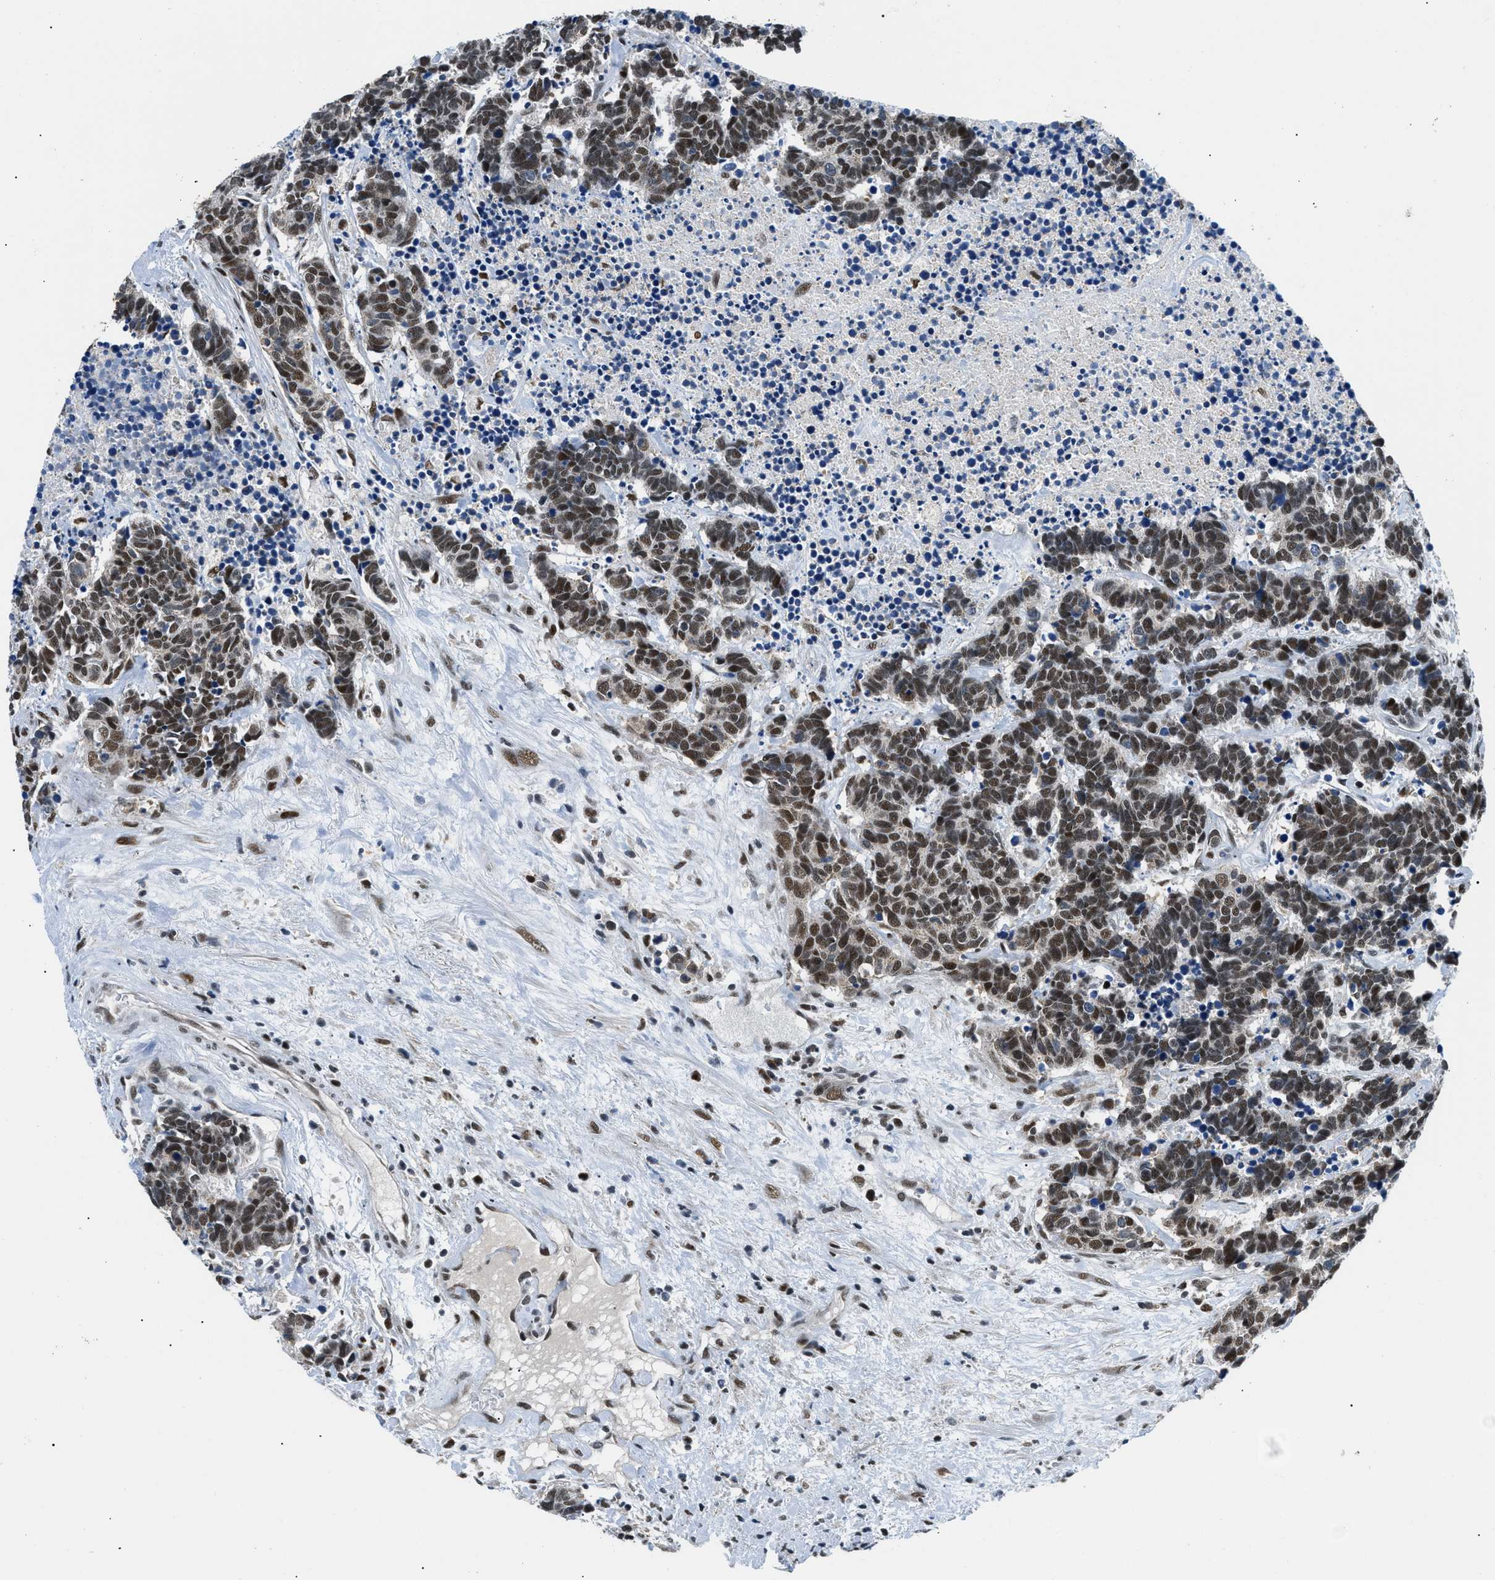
{"staining": {"intensity": "strong", "quantity": ">75%", "location": "nuclear"}, "tissue": "carcinoid", "cell_type": "Tumor cells", "image_type": "cancer", "snomed": [{"axis": "morphology", "description": "Carcinoma, NOS"}, {"axis": "morphology", "description": "Carcinoid, malignant, NOS"}, {"axis": "topography", "description": "Urinary bladder"}], "caption": "Approximately >75% of tumor cells in malignant carcinoid exhibit strong nuclear protein expression as visualized by brown immunohistochemical staining.", "gene": "KDM3B", "patient": {"sex": "male", "age": 57}}